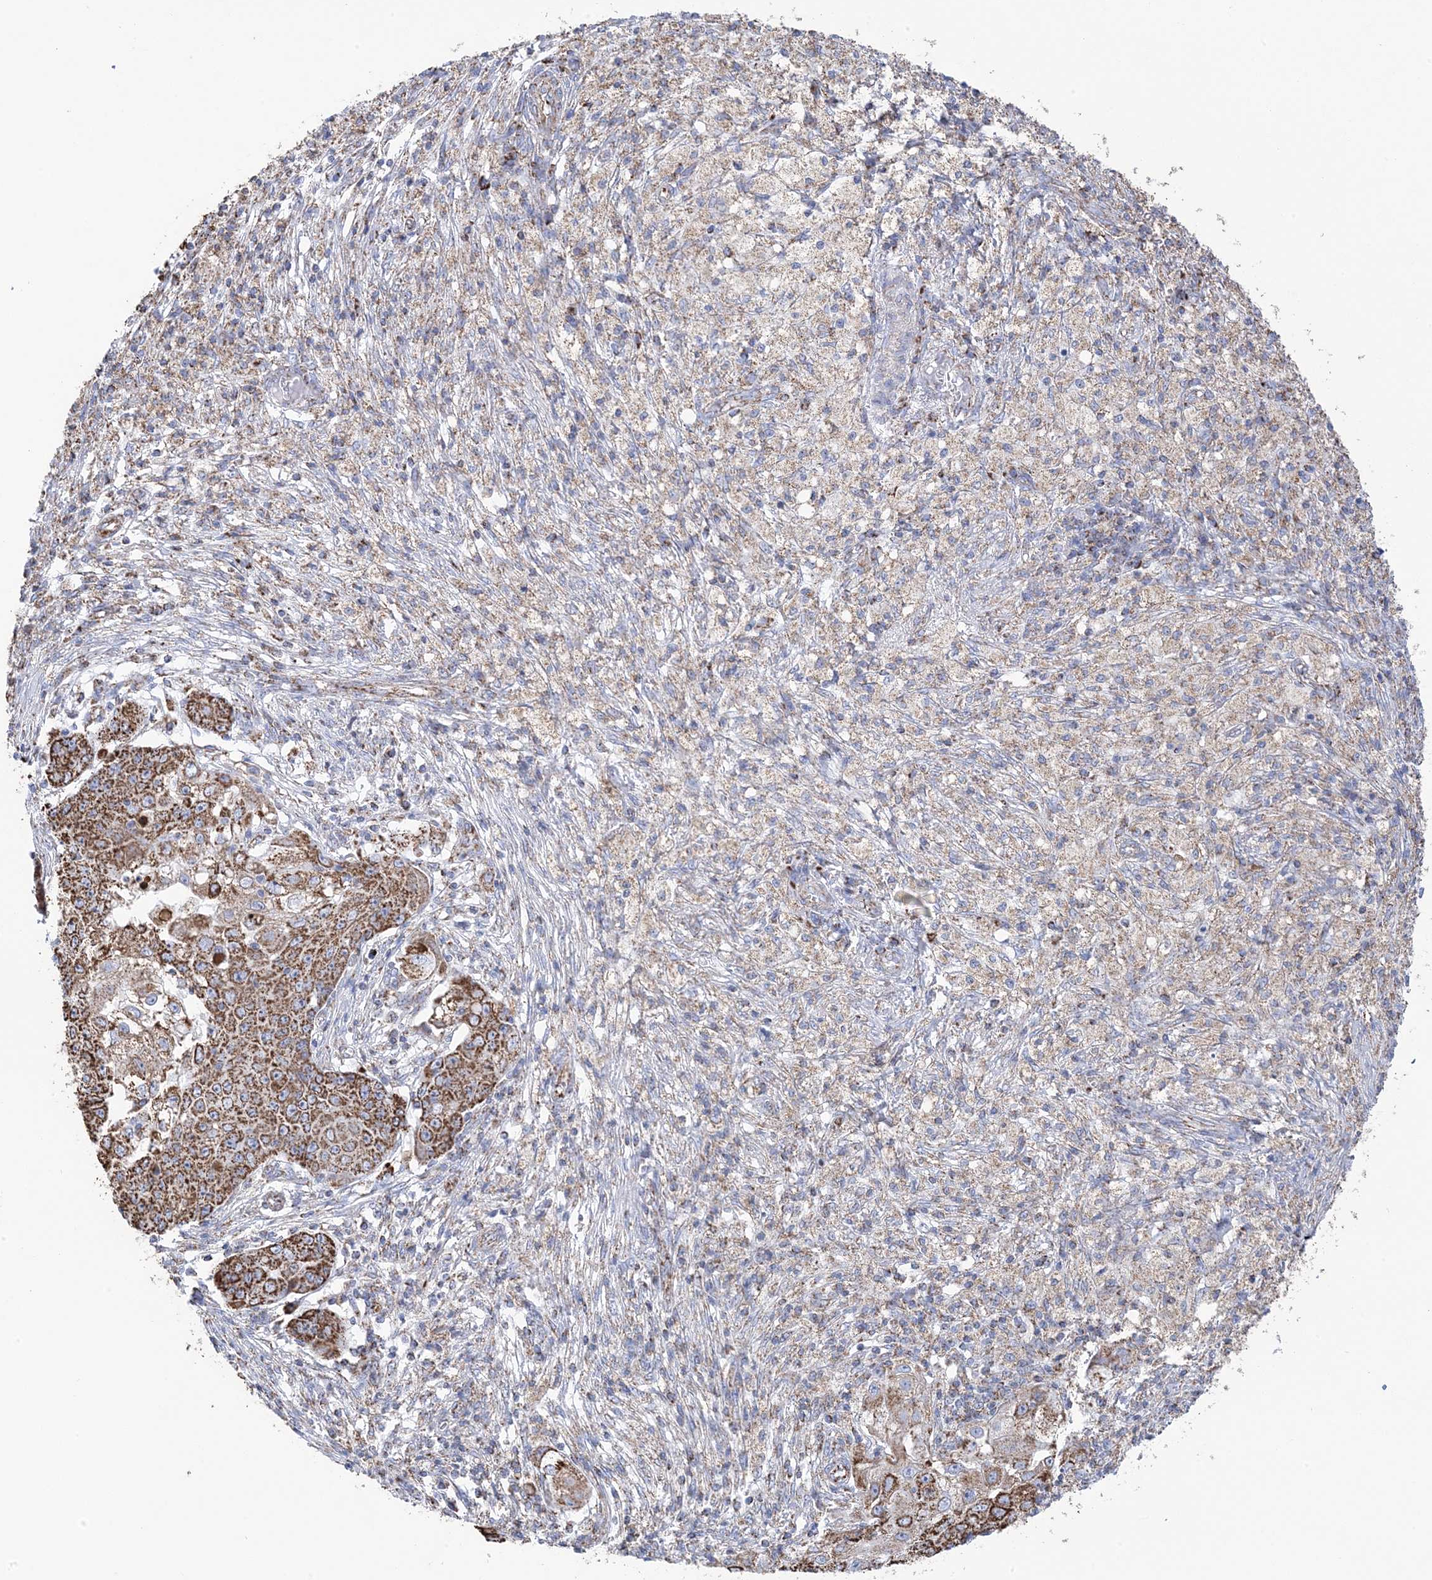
{"staining": {"intensity": "moderate", "quantity": ">75%", "location": "cytoplasmic/membranous"}, "tissue": "ovarian cancer", "cell_type": "Tumor cells", "image_type": "cancer", "snomed": [{"axis": "morphology", "description": "Carcinoma, endometroid"}, {"axis": "topography", "description": "Ovary"}], "caption": "Immunohistochemistry (DAB) staining of human endometroid carcinoma (ovarian) displays moderate cytoplasmic/membranous protein positivity in approximately >75% of tumor cells.", "gene": "GTPBP8", "patient": {"sex": "female", "age": 42}}